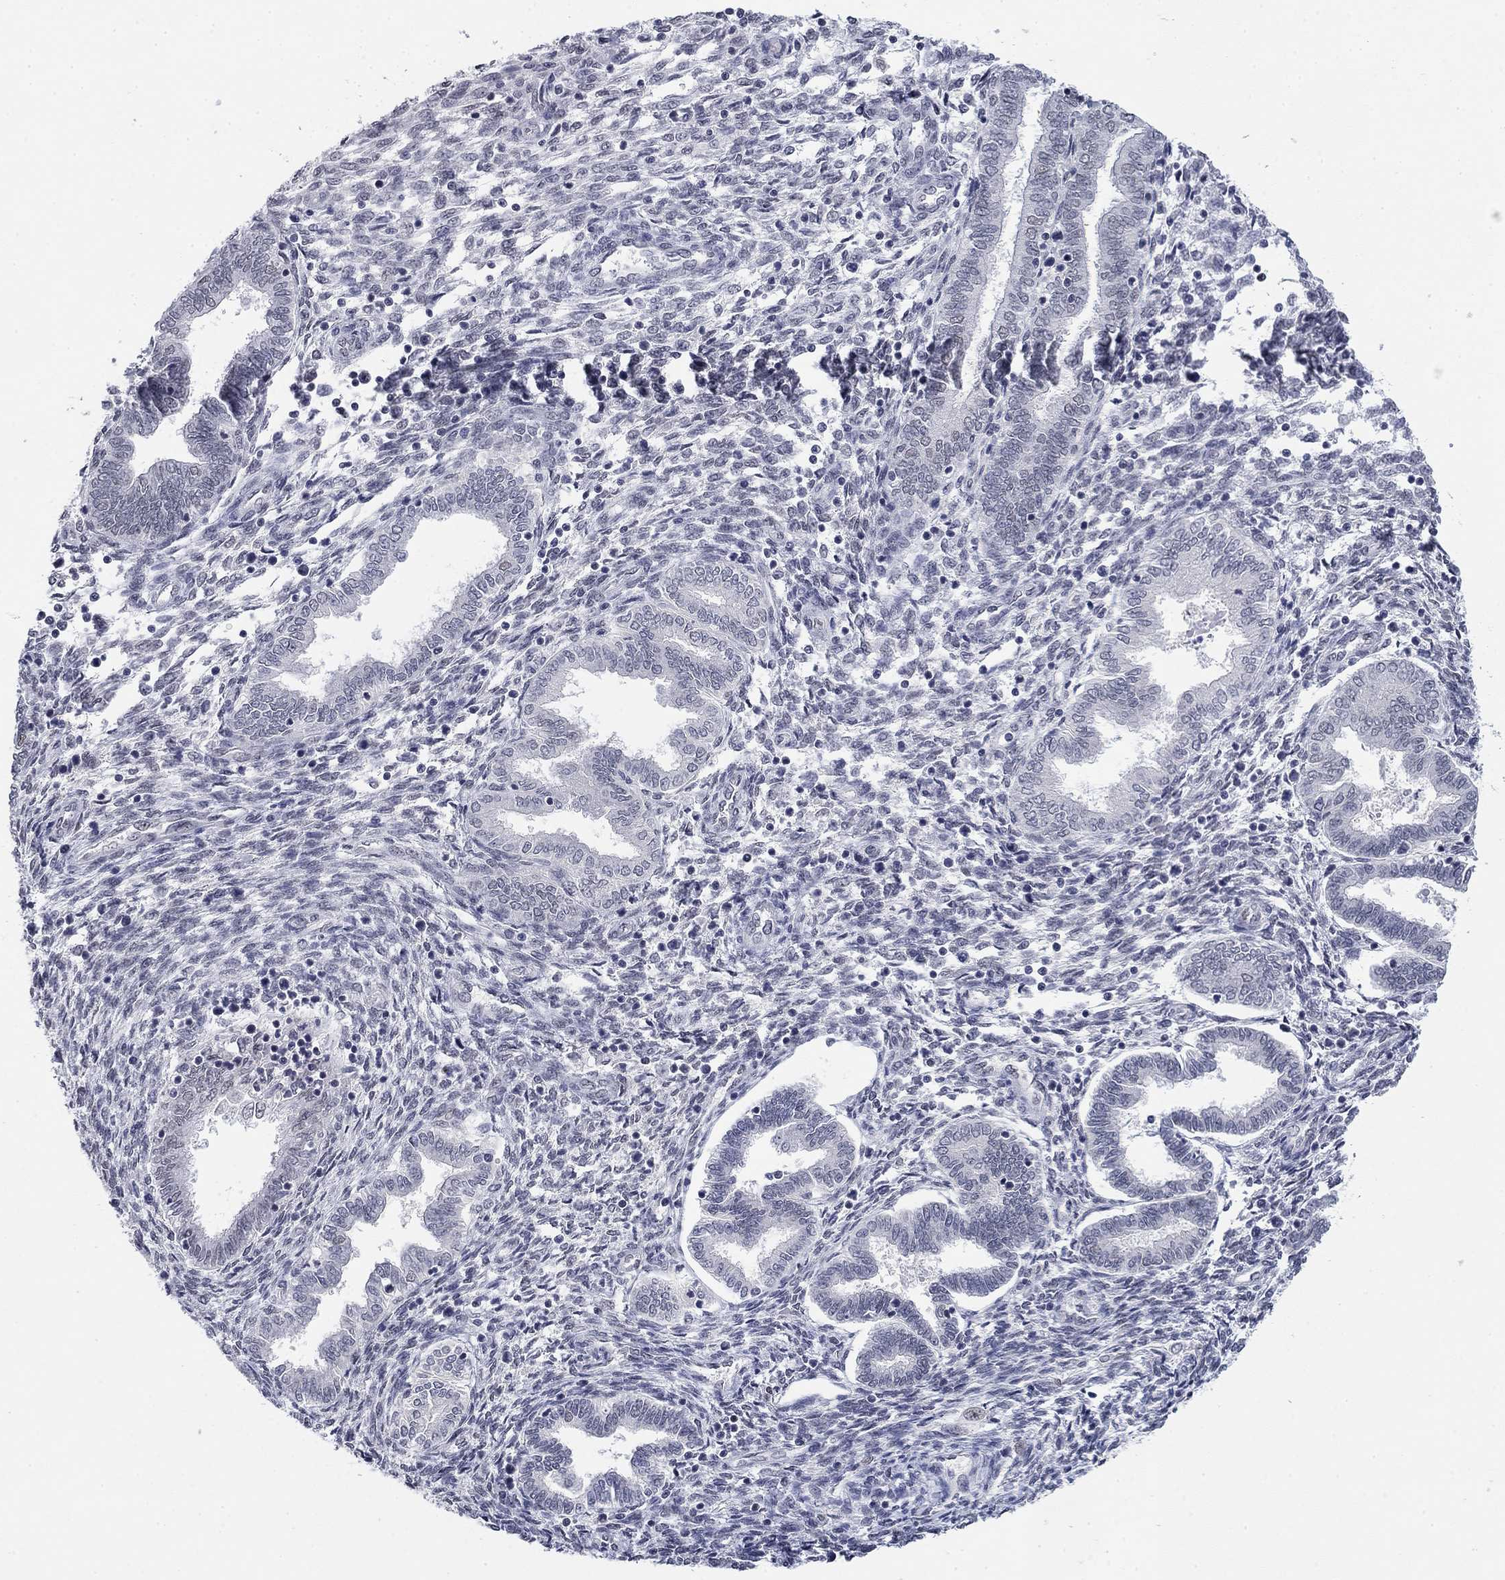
{"staining": {"intensity": "negative", "quantity": "none", "location": "none"}, "tissue": "endometrium", "cell_type": "Cells in endometrial stroma", "image_type": "normal", "snomed": [{"axis": "morphology", "description": "Normal tissue, NOS"}, {"axis": "topography", "description": "Endometrium"}], "caption": "Micrograph shows no significant protein expression in cells in endometrial stroma of benign endometrium.", "gene": "TOR1AIP1", "patient": {"sex": "female", "age": 42}}